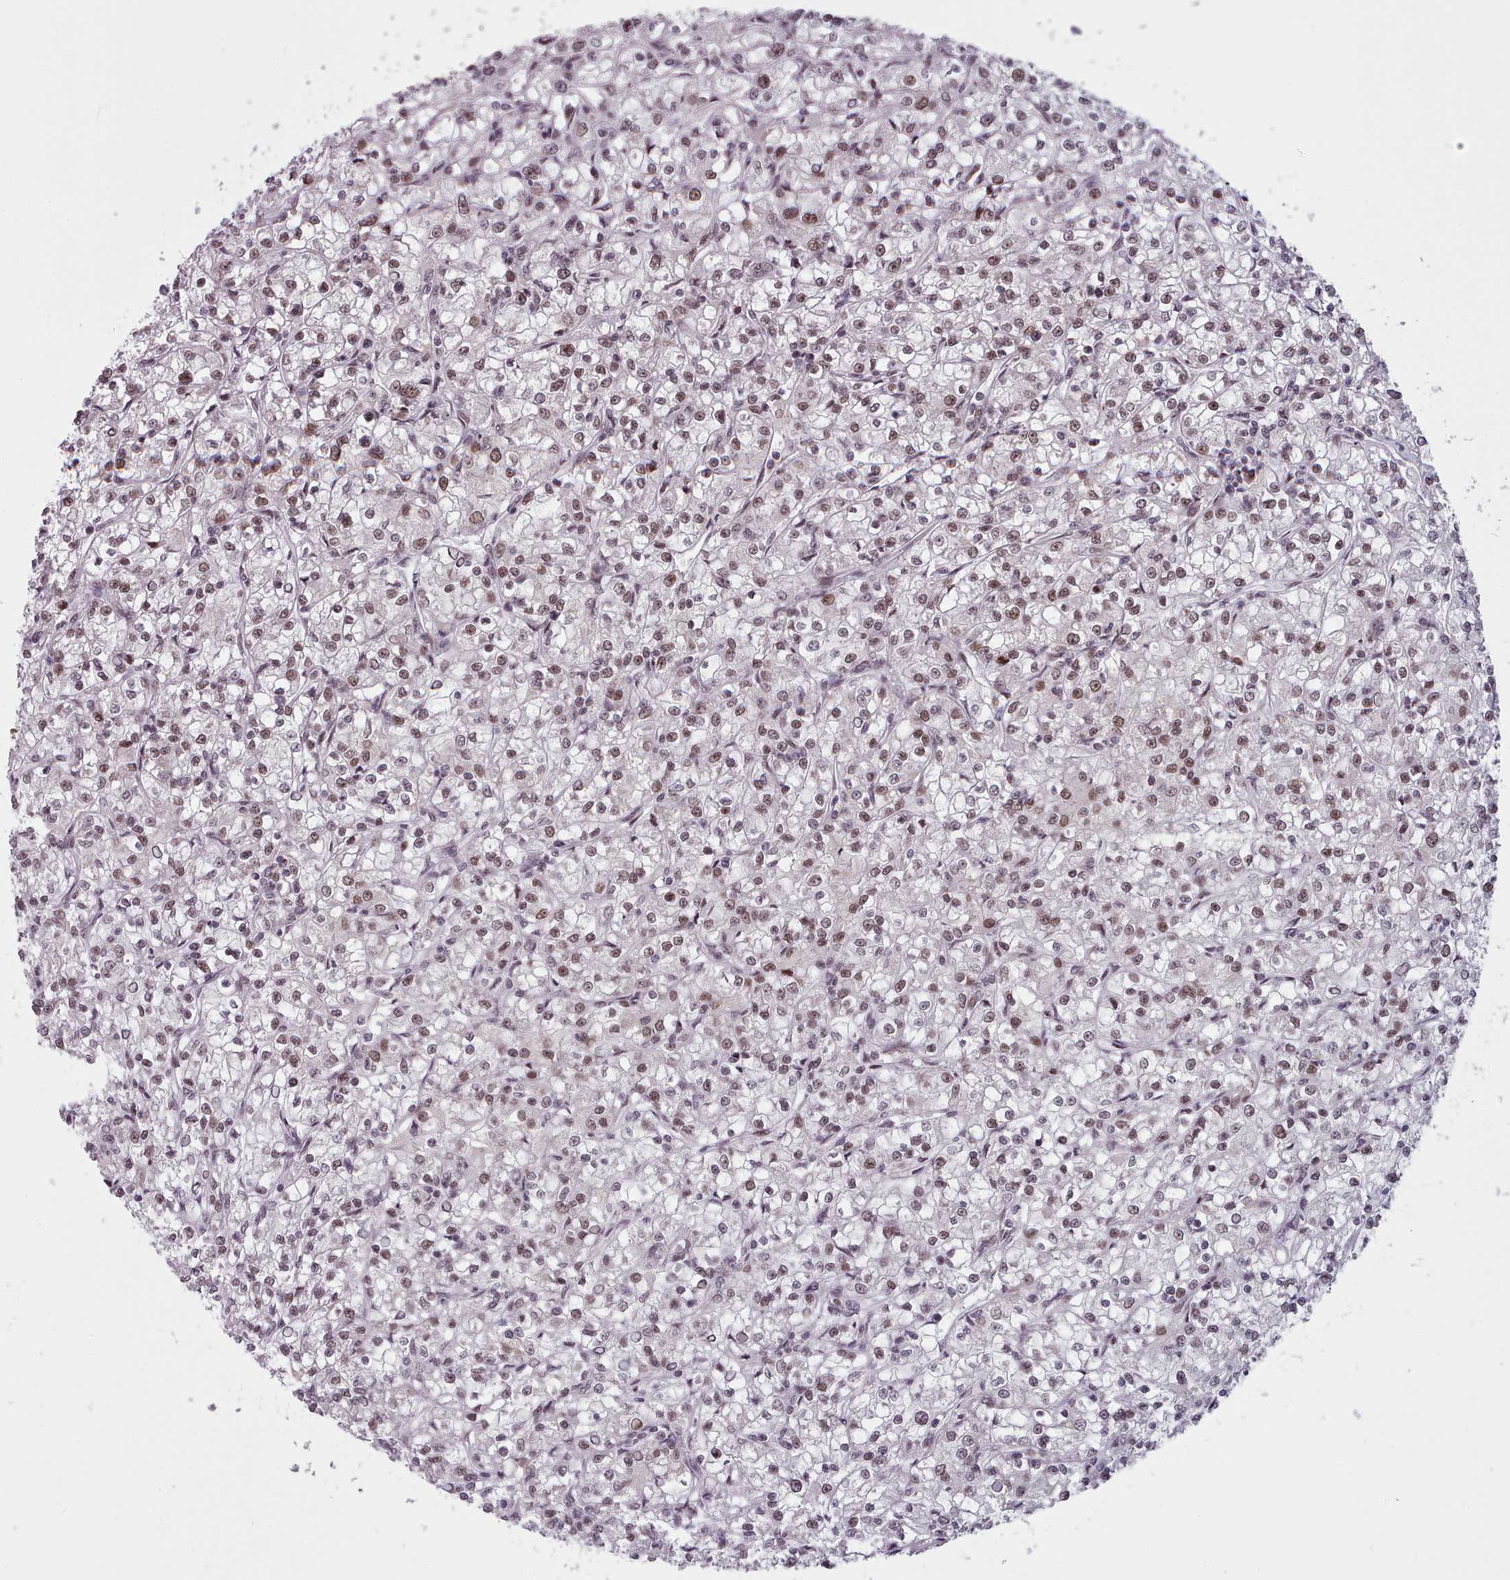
{"staining": {"intensity": "weak", "quantity": "25%-75%", "location": "nuclear"}, "tissue": "renal cancer", "cell_type": "Tumor cells", "image_type": "cancer", "snomed": [{"axis": "morphology", "description": "Adenocarcinoma, NOS"}, {"axis": "topography", "description": "Kidney"}], "caption": "A brown stain labels weak nuclear staining of a protein in adenocarcinoma (renal) tumor cells.", "gene": "SRSF9", "patient": {"sex": "female", "age": 59}}